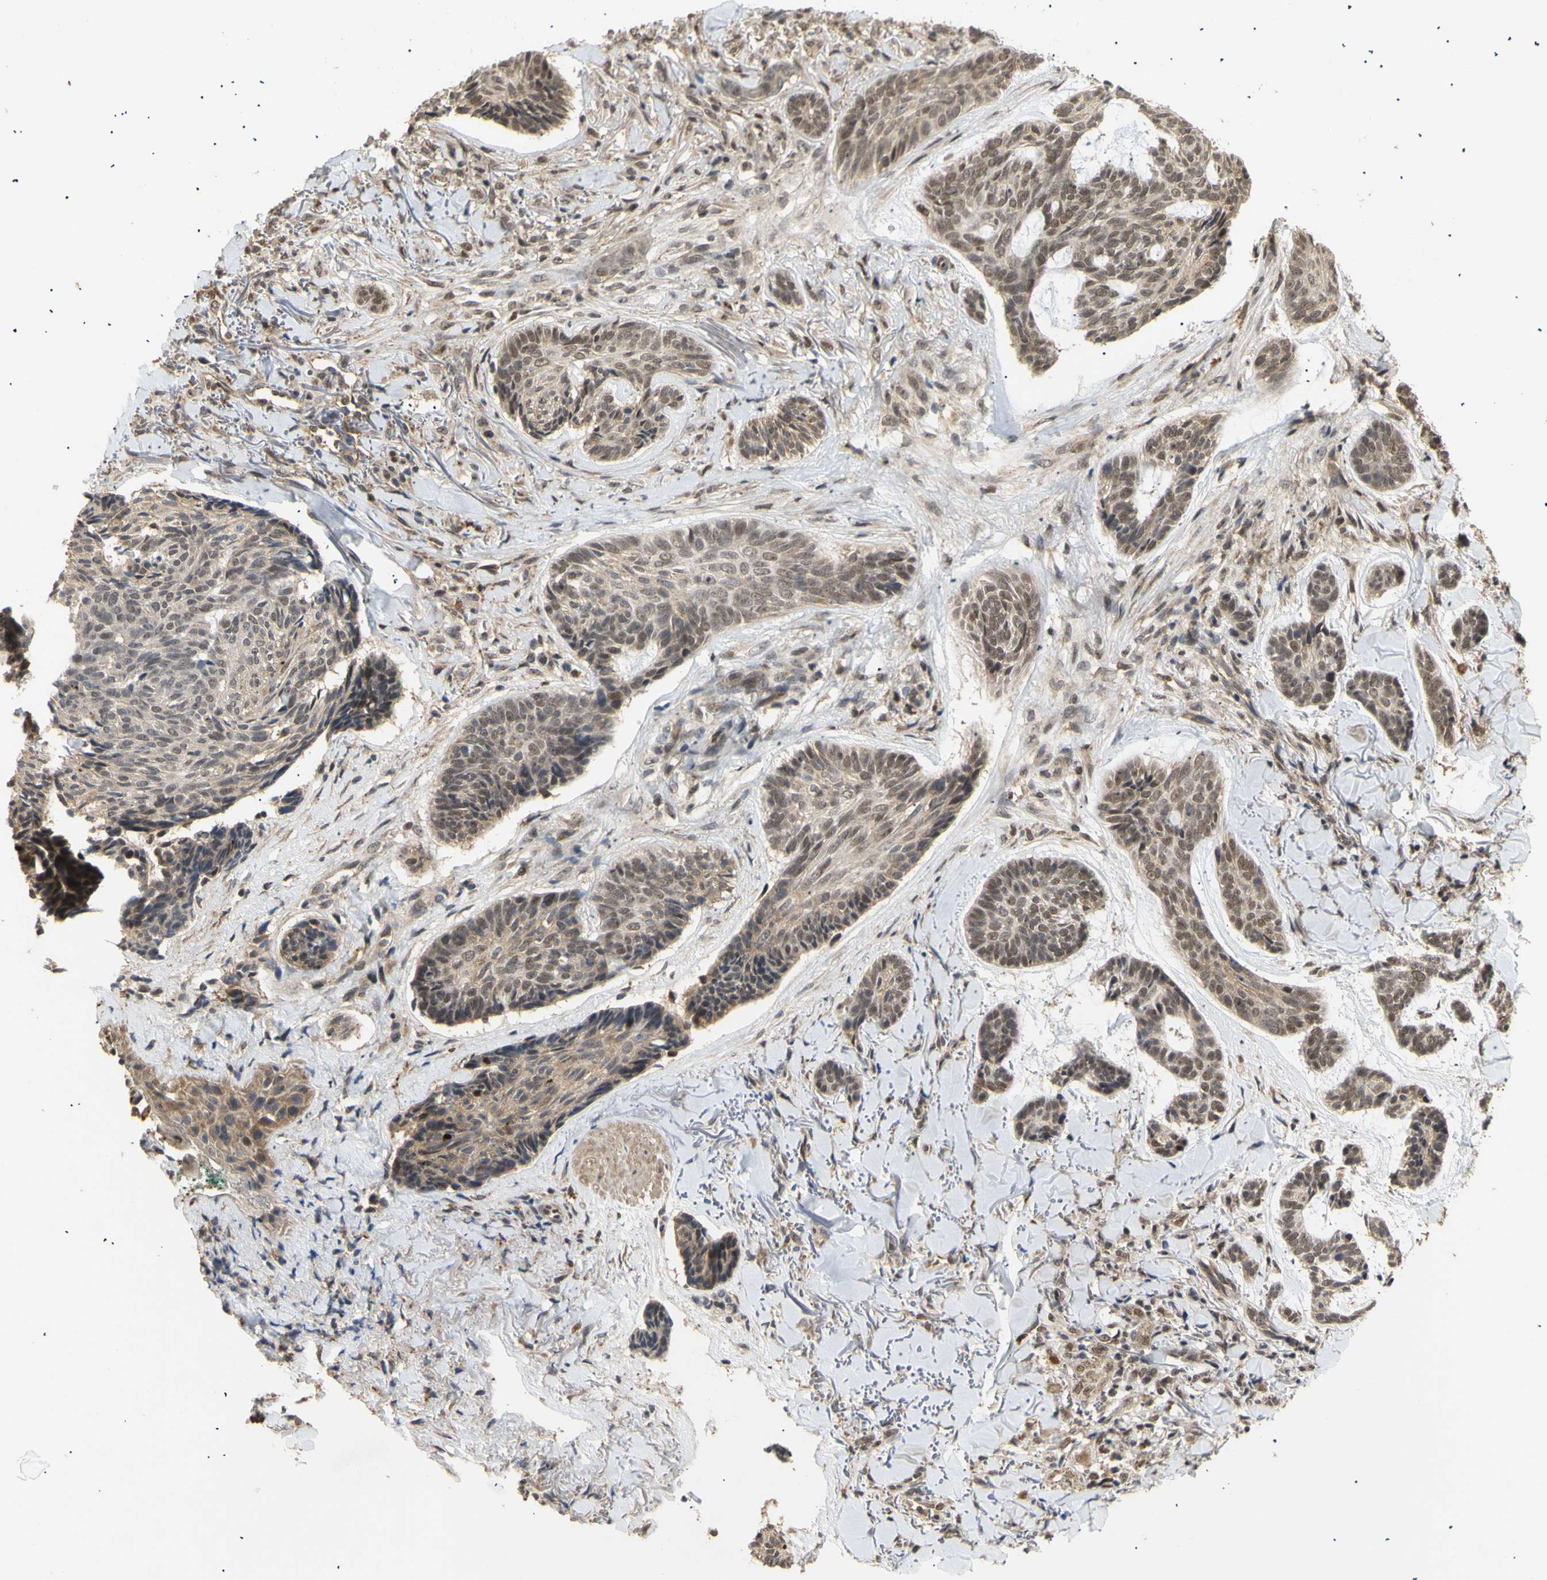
{"staining": {"intensity": "weak", "quantity": ">75%", "location": "nuclear"}, "tissue": "skin cancer", "cell_type": "Tumor cells", "image_type": "cancer", "snomed": [{"axis": "morphology", "description": "Basal cell carcinoma"}, {"axis": "topography", "description": "Skin"}], "caption": "Brown immunohistochemical staining in skin cancer (basal cell carcinoma) reveals weak nuclear expression in about >75% of tumor cells.", "gene": "GTF2E2", "patient": {"sex": "male", "age": 43}}